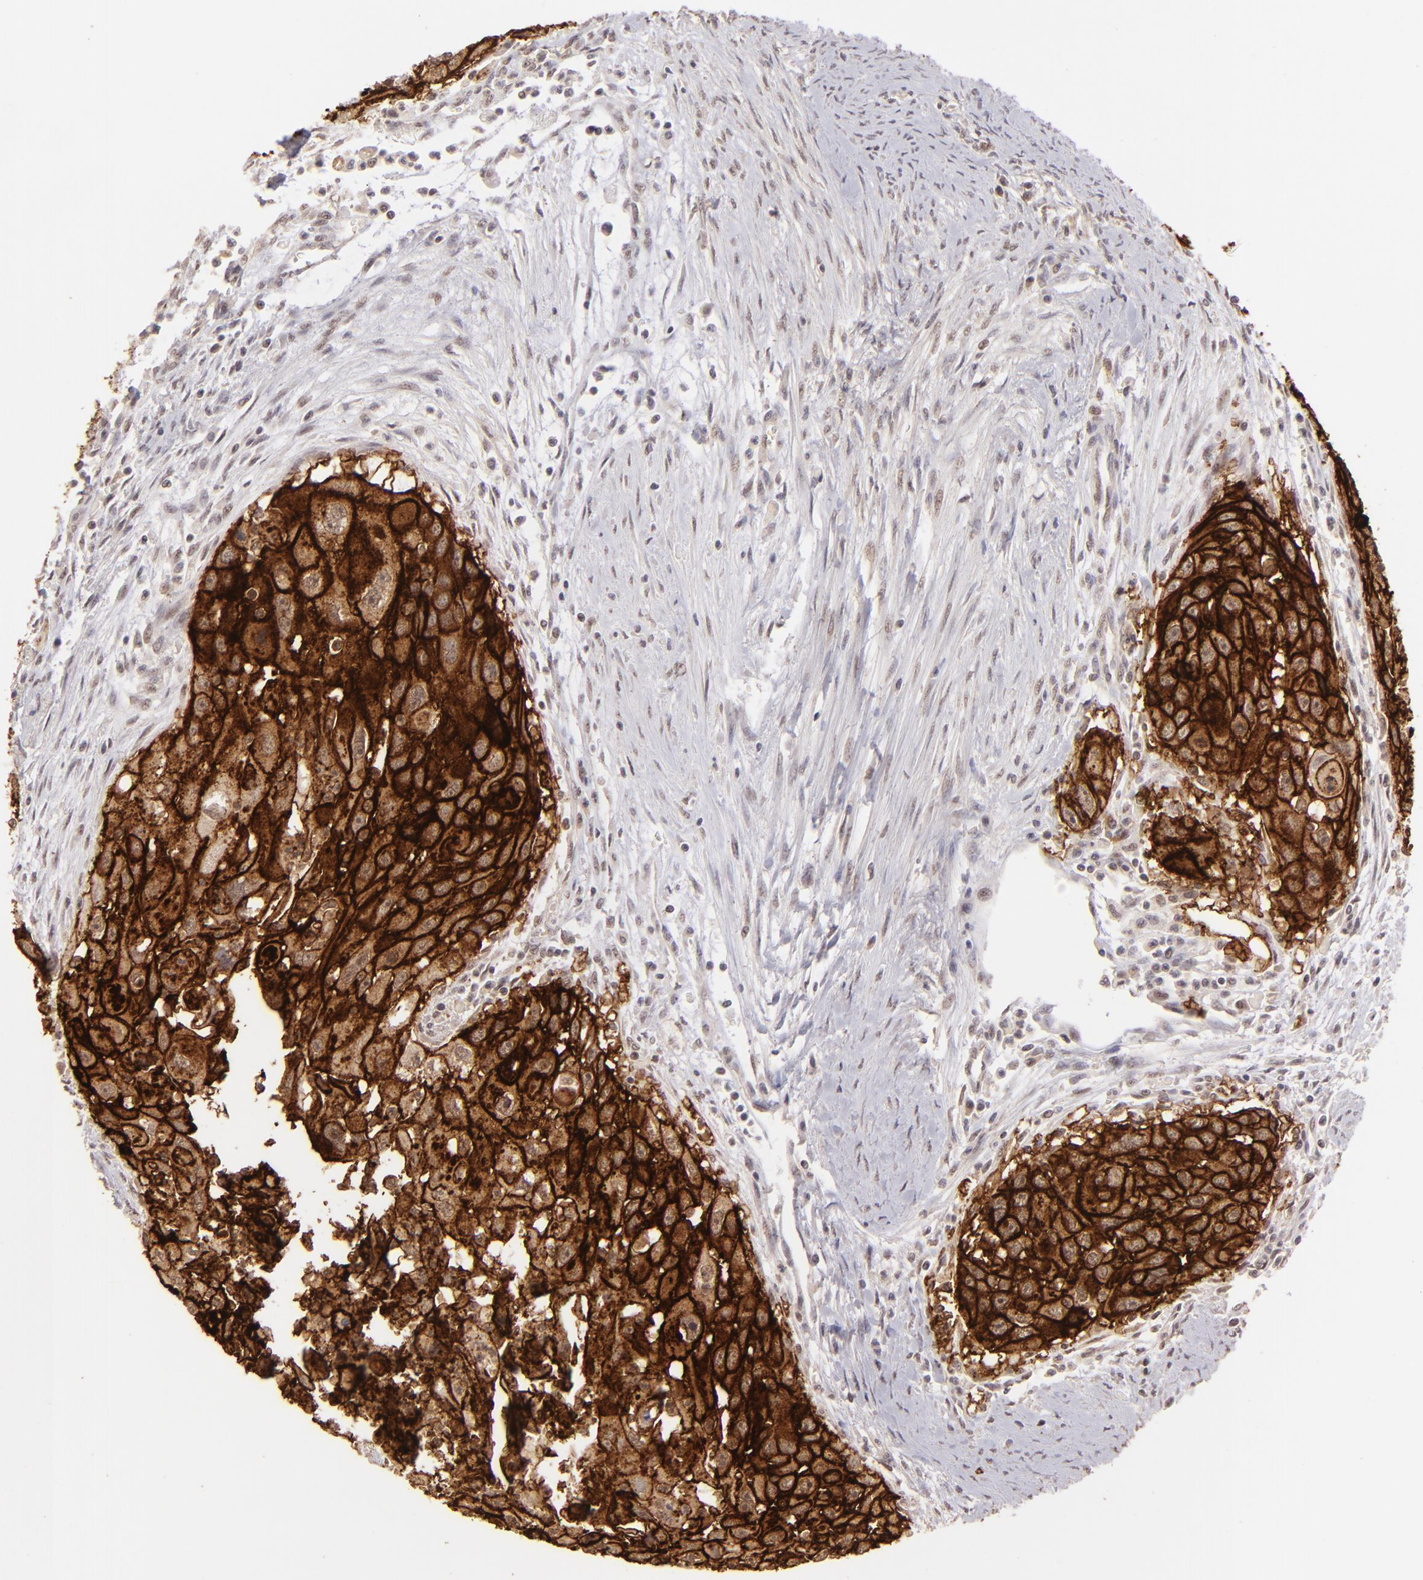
{"staining": {"intensity": "strong", "quantity": ">75%", "location": "cytoplasmic/membranous"}, "tissue": "head and neck cancer", "cell_type": "Tumor cells", "image_type": "cancer", "snomed": [{"axis": "morphology", "description": "Squamous cell carcinoma, NOS"}, {"axis": "topography", "description": "Head-Neck"}], "caption": "DAB (3,3'-diaminobenzidine) immunohistochemical staining of human head and neck cancer demonstrates strong cytoplasmic/membranous protein expression in about >75% of tumor cells. The staining is performed using DAB (3,3'-diaminobenzidine) brown chromogen to label protein expression. The nuclei are counter-stained blue using hematoxylin.", "gene": "CLDN1", "patient": {"sex": "male", "age": 64}}